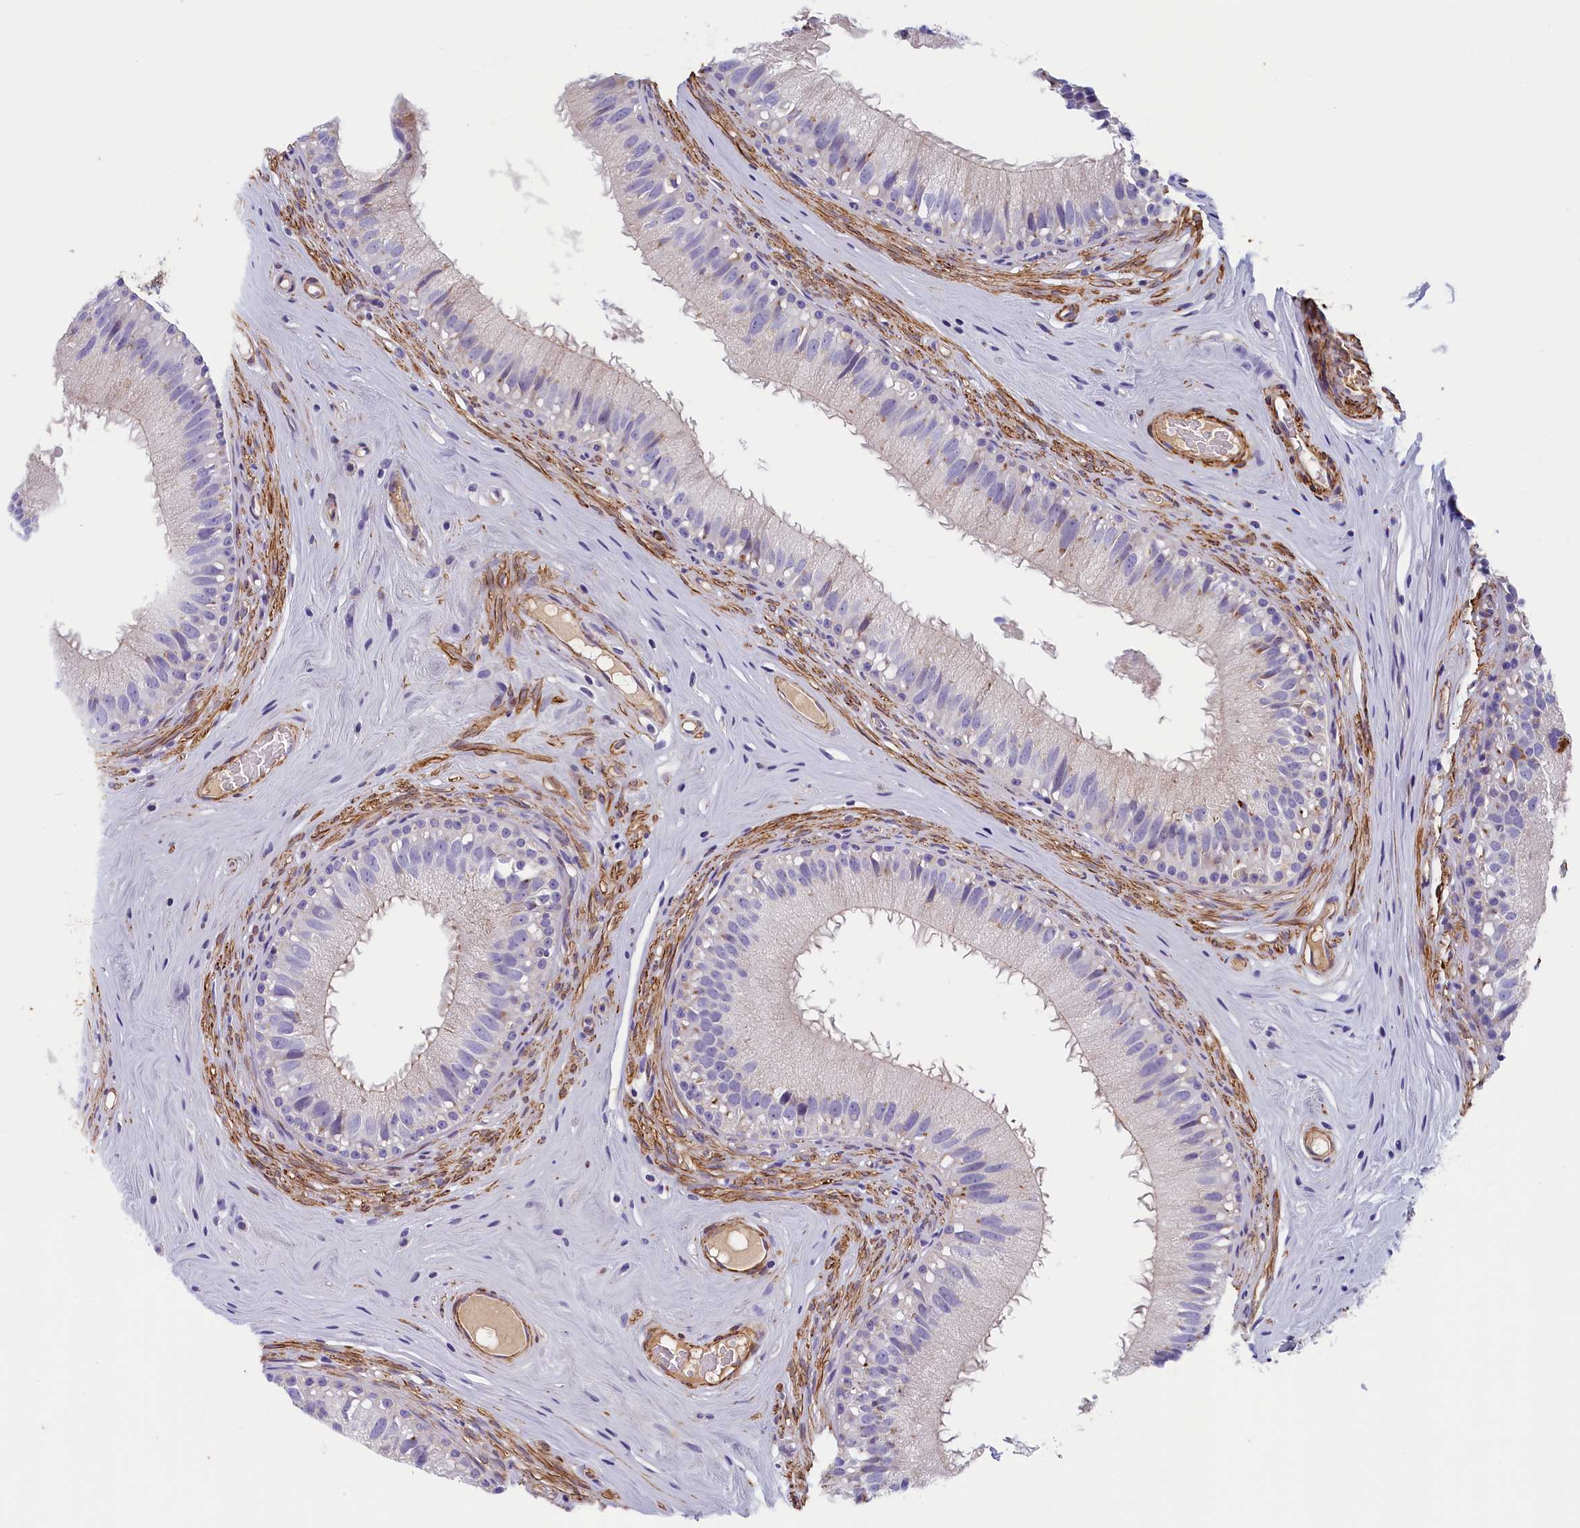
{"staining": {"intensity": "negative", "quantity": "none", "location": "none"}, "tissue": "epididymis", "cell_type": "Glandular cells", "image_type": "normal", "snomed": [{"axis": "morphology", "description": "Normal tissue, NOS"}, {"axis": "topography", "description": "Epididymis"}], "caption": "A photomicrograph of human epididymis is negative for staining in glandular cells. (DAB (3,3'-diaminobenzidine) IHC, high magnification).", "gene": "BCL2L13", "patient": {"sex": "male", "age": 45}}